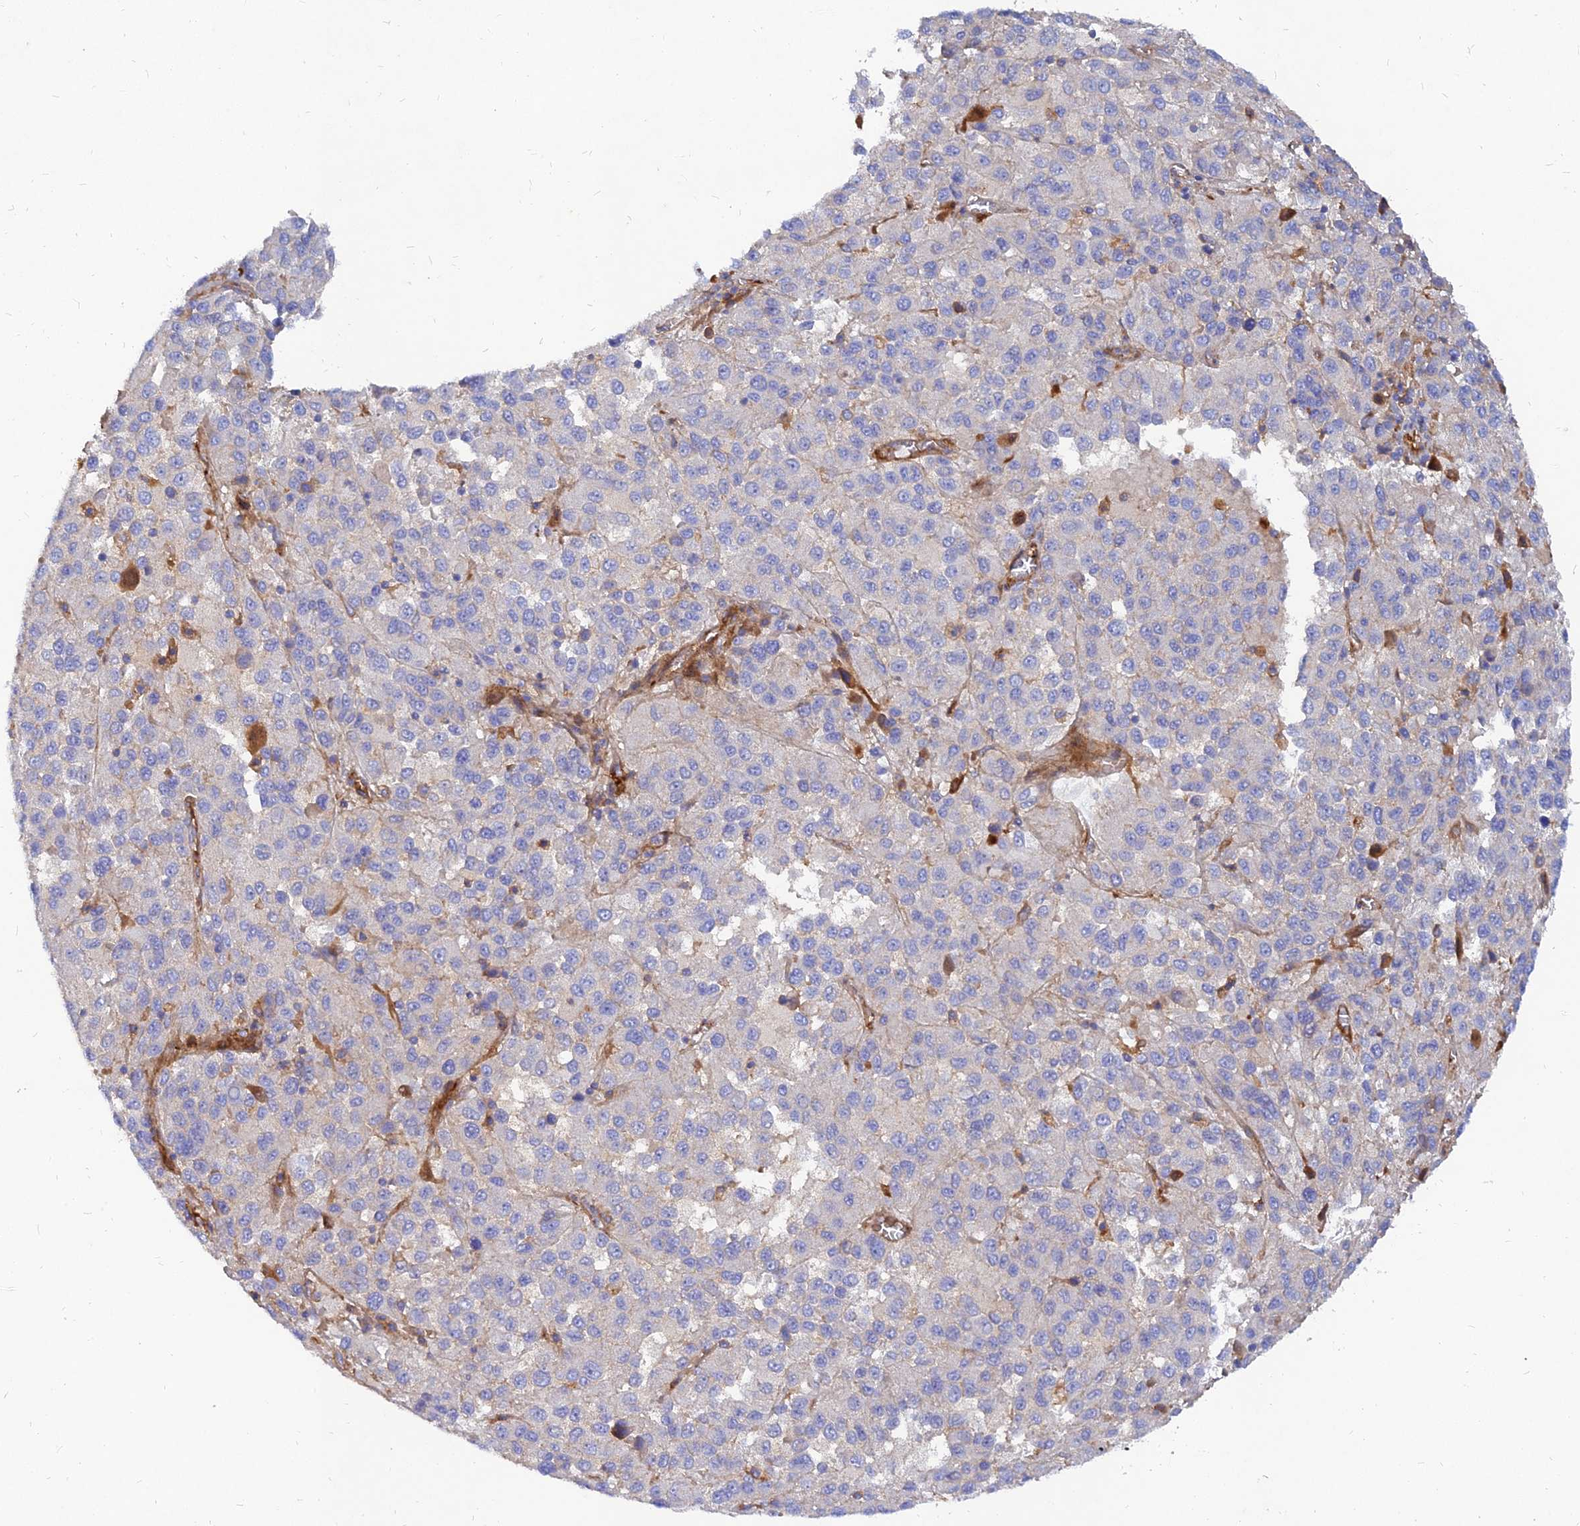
{"staining": {"intensity": "negative", "quantity": "none", "location": "none"}, "tissue": "melanoma", "cell_type": "Tumor cells", "image_type": "cancer", "snomed": [{"axis": "morphology", "description": "Malignant melanoma, Metastatic site"}, {"axis": "topography", "description": "Lung"}], "caption": "Immunohistochemistry (IHC) of malignant melanoma (metastatic site) displays no positivity in tumor cells.", "gene": "MROH1", "patient": {"sex": "male", "age": 64}}